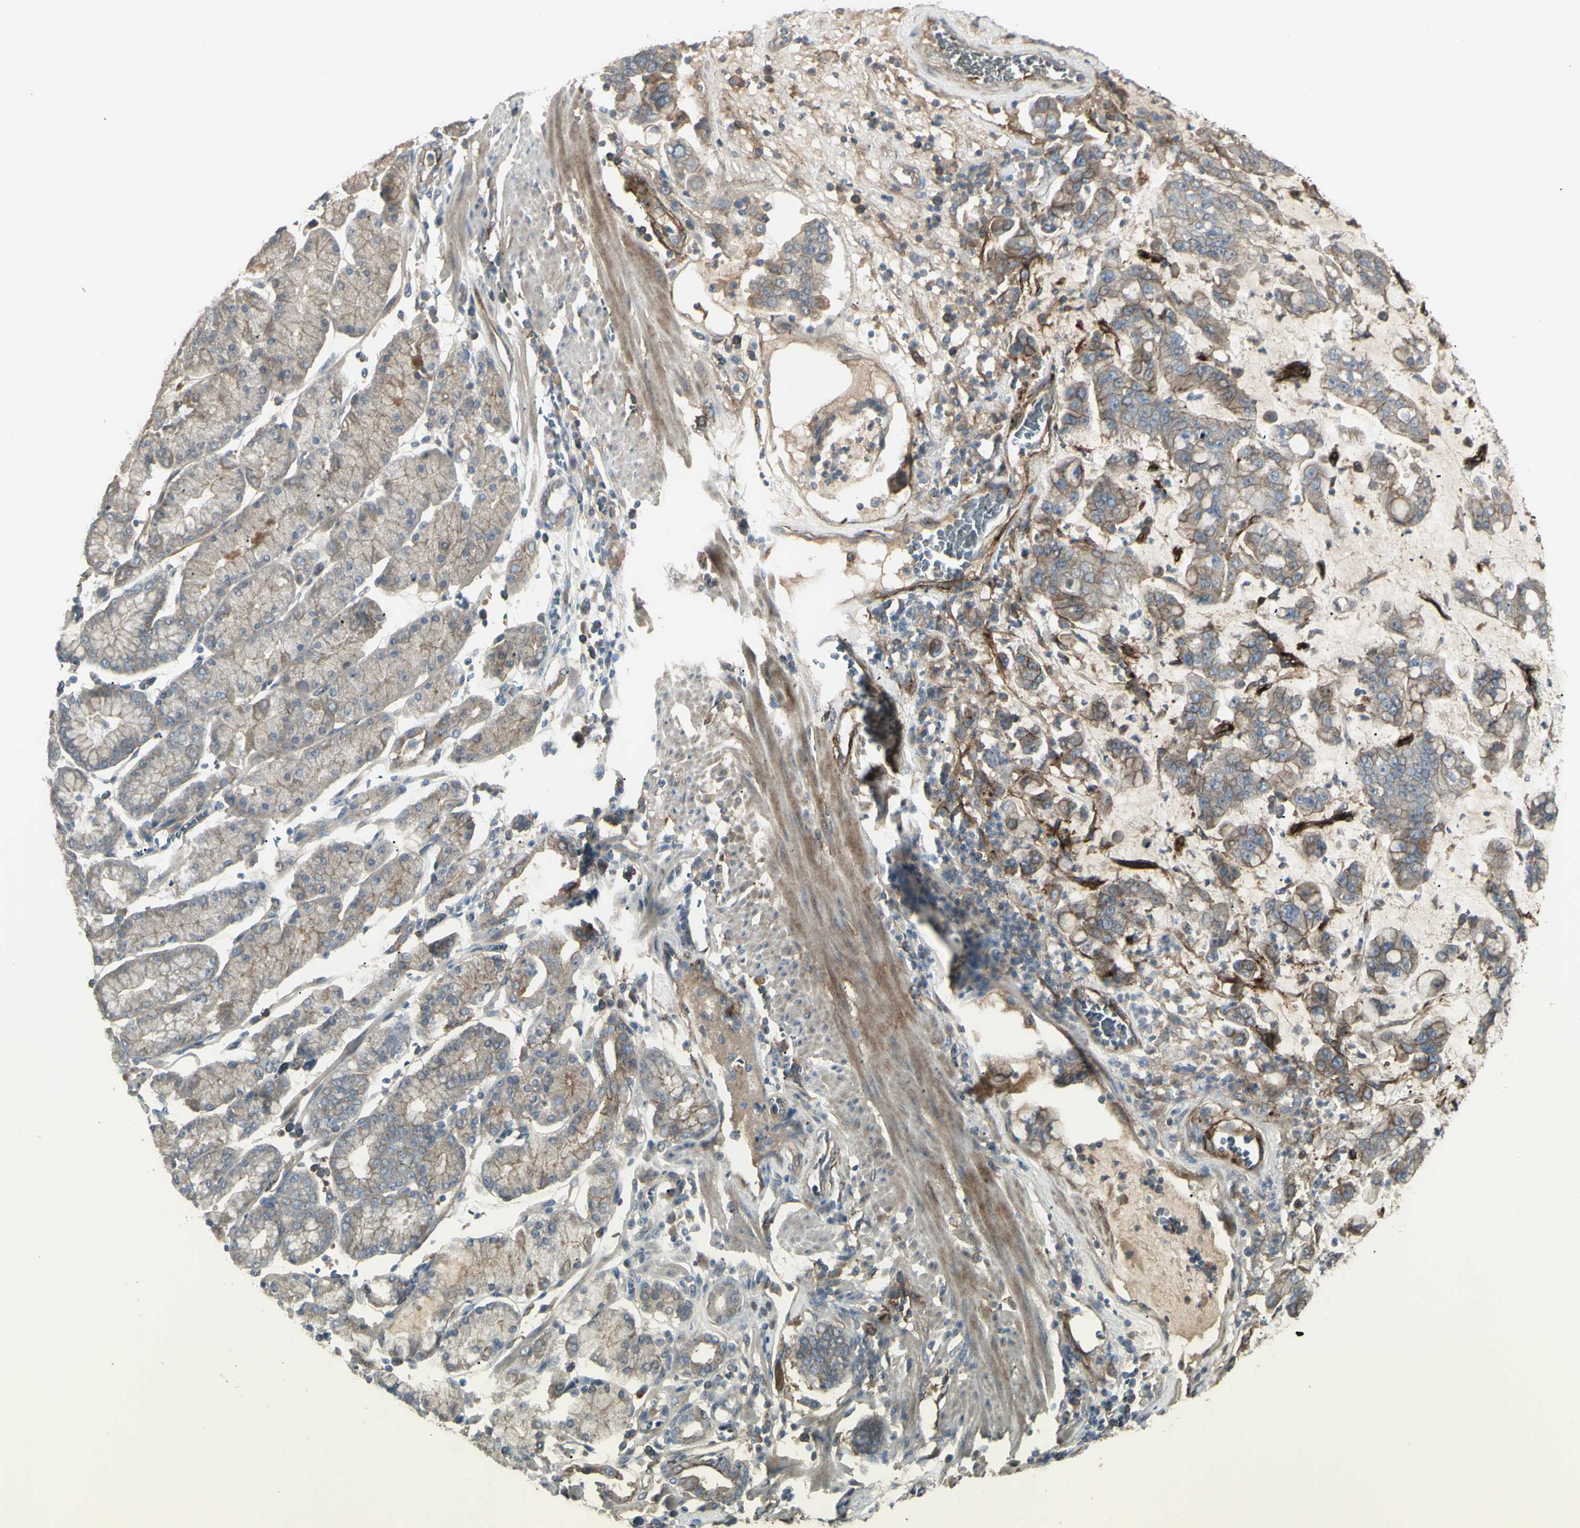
{"staining": {"intensity": "weak", "quantity": ">75%", "location": "cytoplasmic/membranous"}, "tissue": "stomach cancer", "cell_type": "Tumor cells", "image_type": "cancer", "snomed": [{"axis": "morphology", "description": "Normal tissue, NOS"}, {"axis": "morphology", "description": "Adenocarcinoma, NOS"}, {"axis": "topography", "description": "Stomach, upper"}, {"axis": "topography", "description": "Stomach"}], "caption": "Human adenocarcinoma (stomach) stained with a protein marker exhibits weak staining in tumor cells.", "gene": "CD276", "patient": {"sex": "male", "age": 76}}